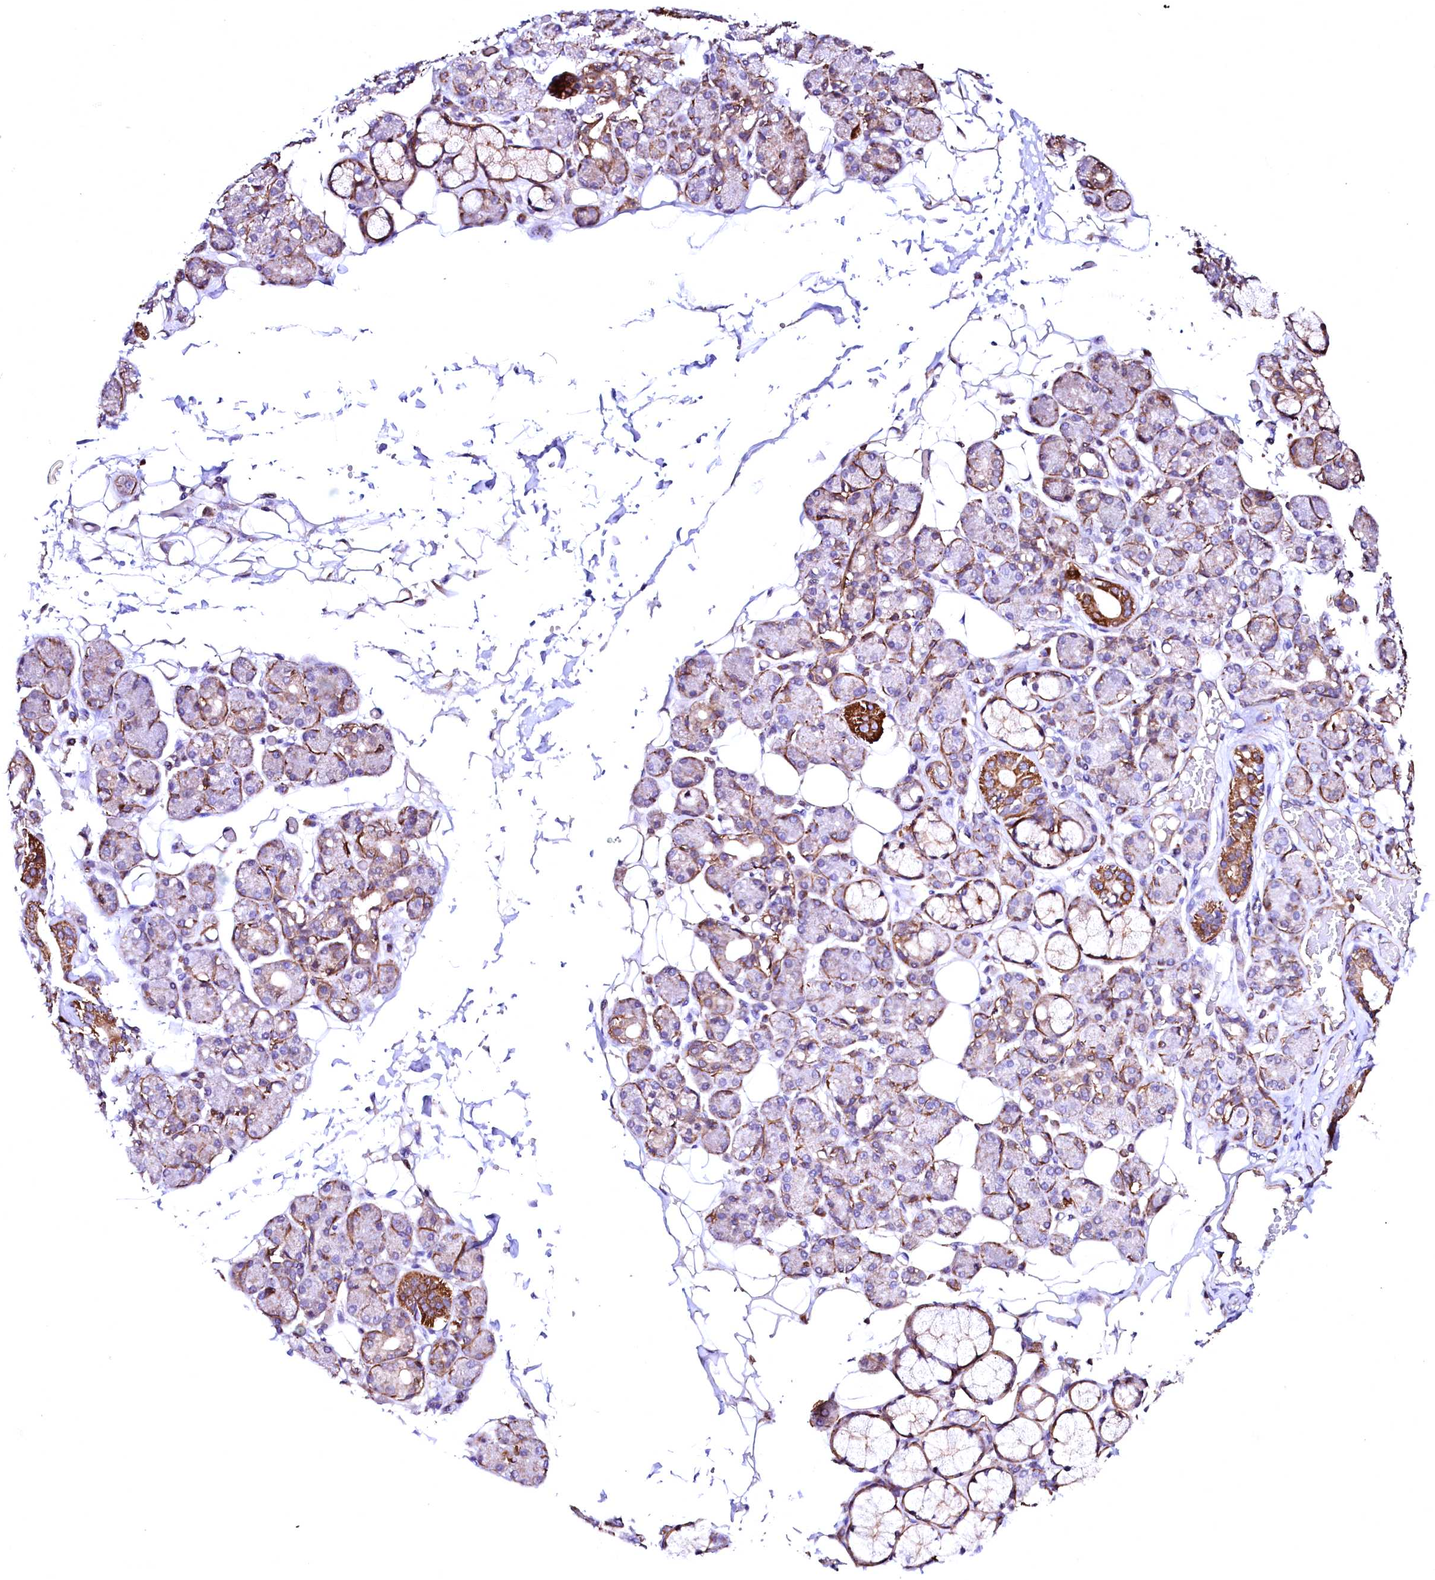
{"staining": {"intensity": "strong", "quantity": "<25%", "location": "cytoplasmic/membranous"}, "tissue": "salivary gland", "cell_type": "Glandular cells", "image_type": "normal", "snomed": [{"axis": "morphology", "description": "Normal tissue, NOS"}, {"axis": "topography", "description": "Salivary gland"}], "caption": "This histopathology image shows immunohistochemistry staining of normal salivary gland, with medium strong cytoplasmic/membranous expression in about <25% of glandular cells.", "gene": "GPR176", "patient": {"sex": "male", "age": 63}}